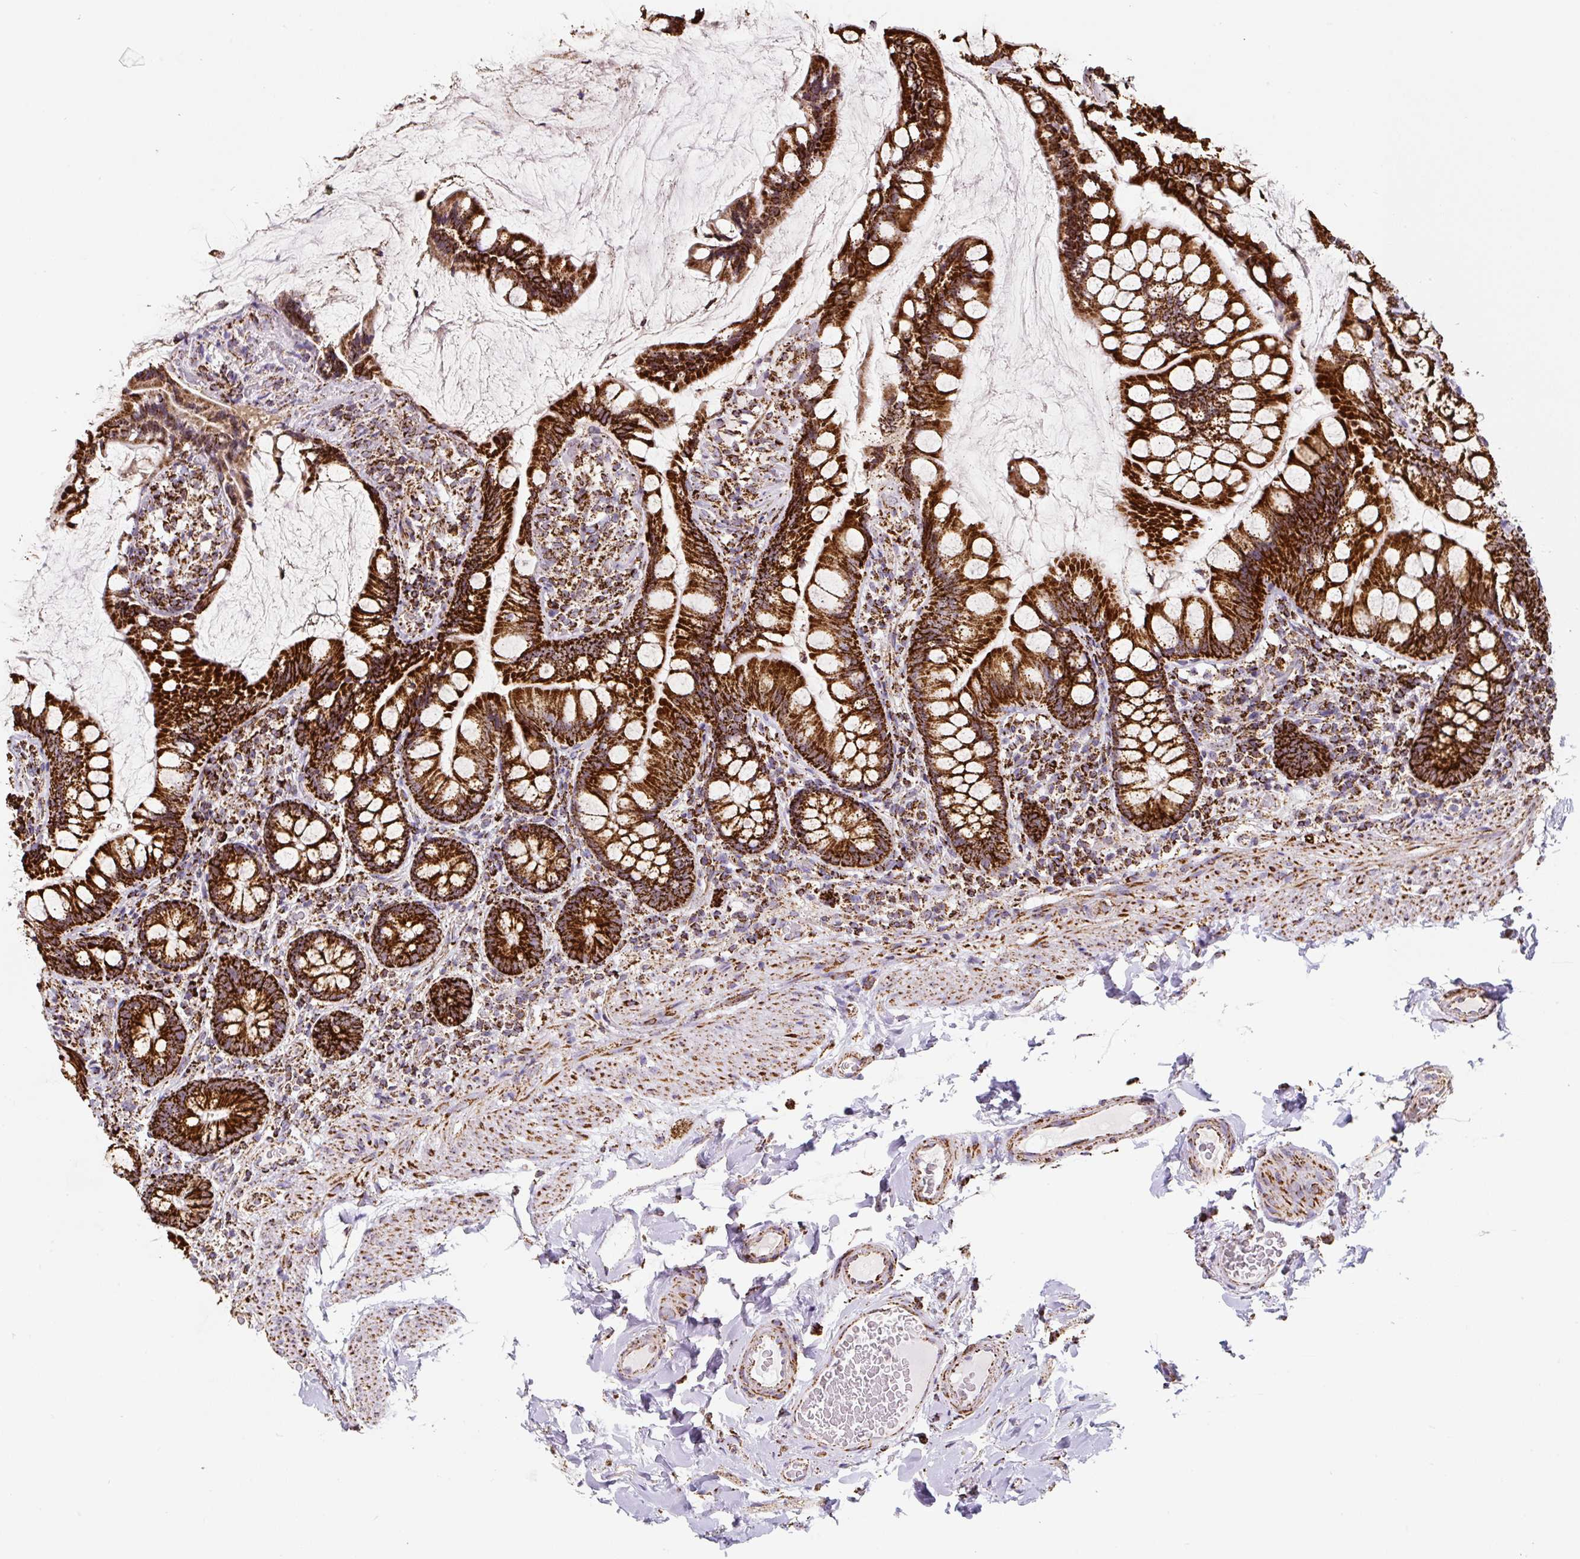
{"staining": {"intensity": "strong", "quantity": ">75%", "location": "cytoplasmic/membranous"}, "tissue": "small intestine", "cell_type": "Glandular cells", "image_type": "normal", "snomed": [{"axis": "morphology", "description": "Normal tissue, NOS"}, {"axis": "topography", "description": "Small intestine"}], "caption": "Small intestine was stained to show a protein in brown. There is high levels of strong cytoplasmic/membranous expression in about >75% of glandular cells. The protein of interest is shown in brown color, while the nuclei are stained blue.", "gene": "ATP5F1A", "patient": {"sex": "male", "age": 70}}